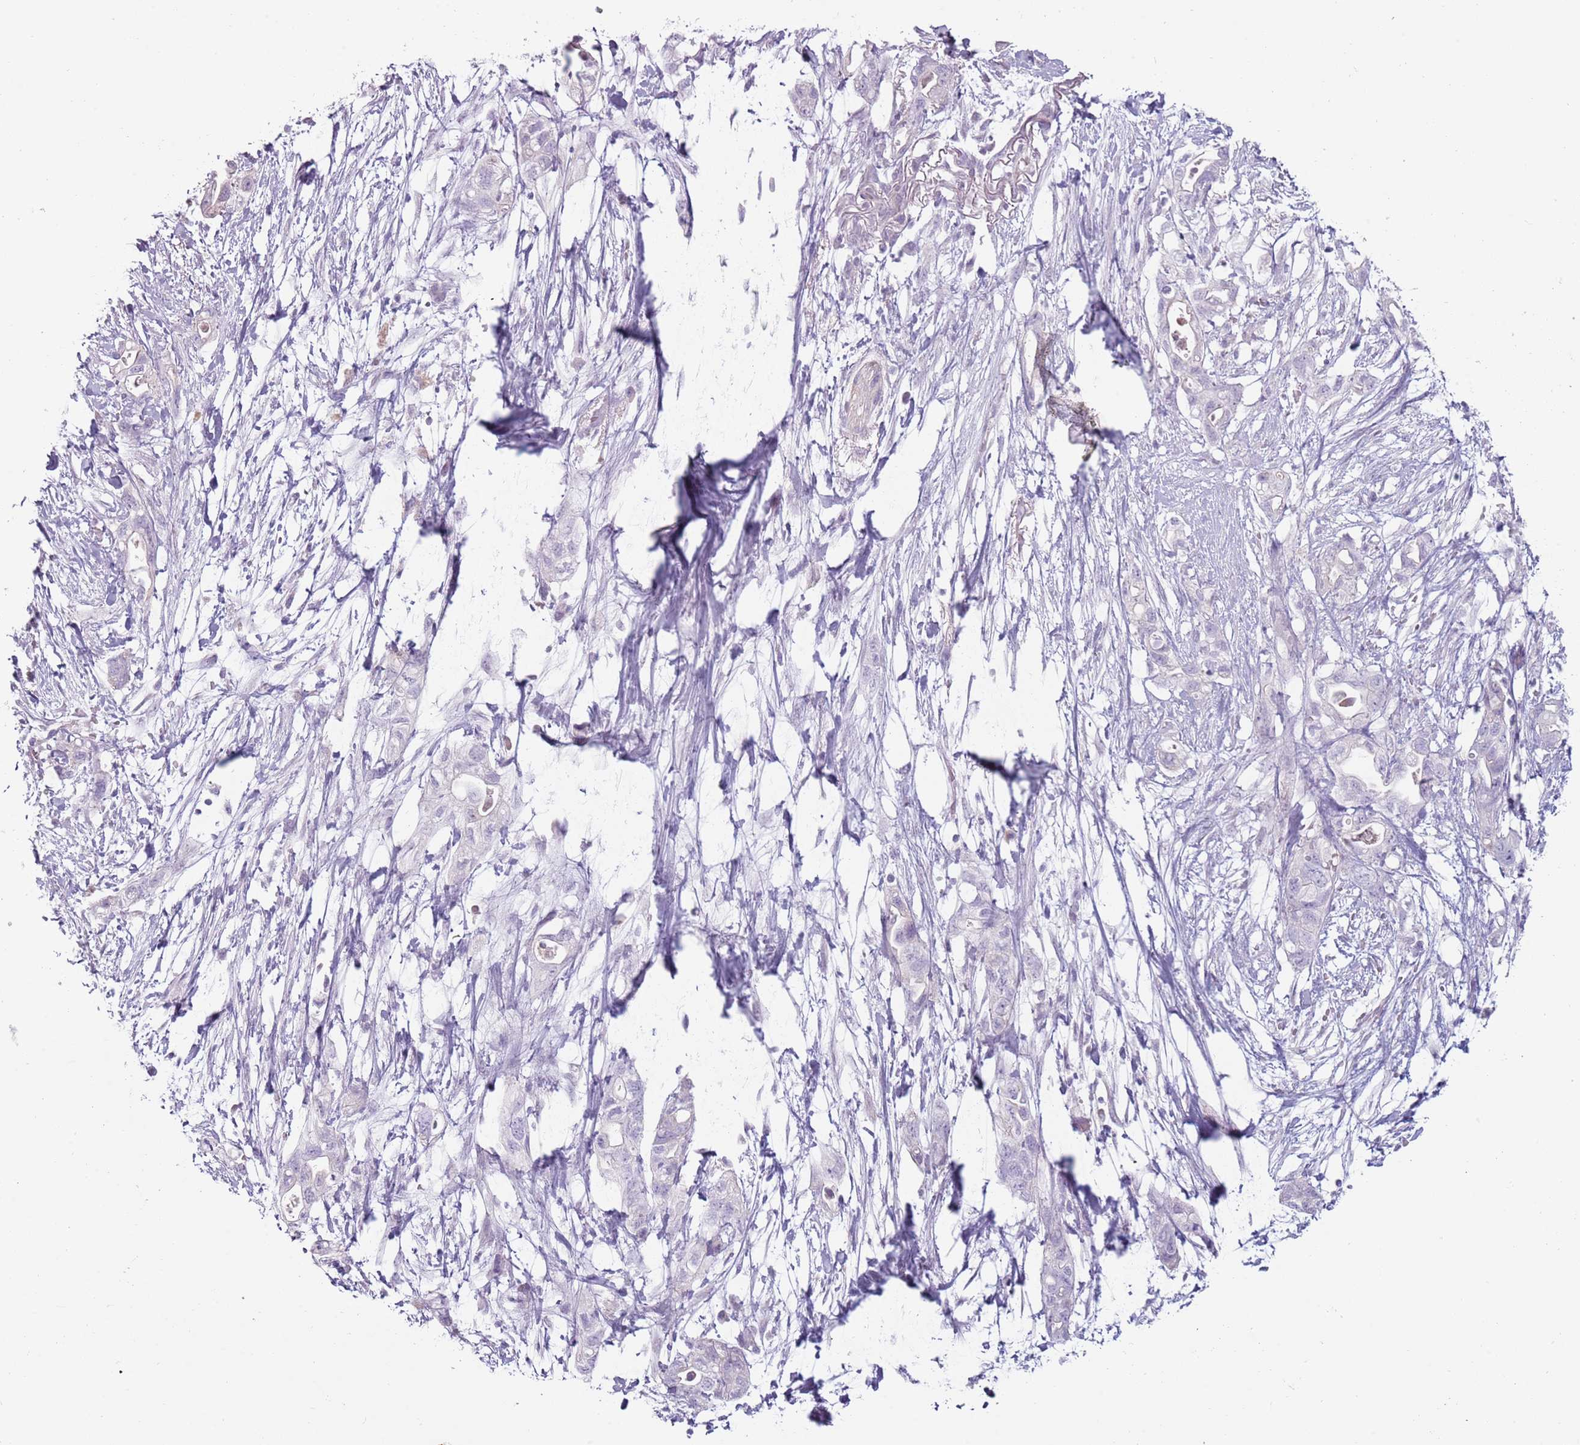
{"staining": {"intensity": "negative", "quantity": "none", "location": "none"}, "tissue": "pancreatic cancer", "cell_type": "Tumor cells", "image_type": "cancer", "snomed": [{"axis": "morphology", "description": "Adenocarcinoma, NOS"}, {"axis": "topography", "description": "Pancreas"}], "caption": "Tumor cells are negative for brown protein staining in pancreatic cancer. (DAB (3,3'-diaminobenzidine) immunohistochemistry, high magnification).", "gene": "RFX2", "patient": {"sex": "female", "age": 72}}